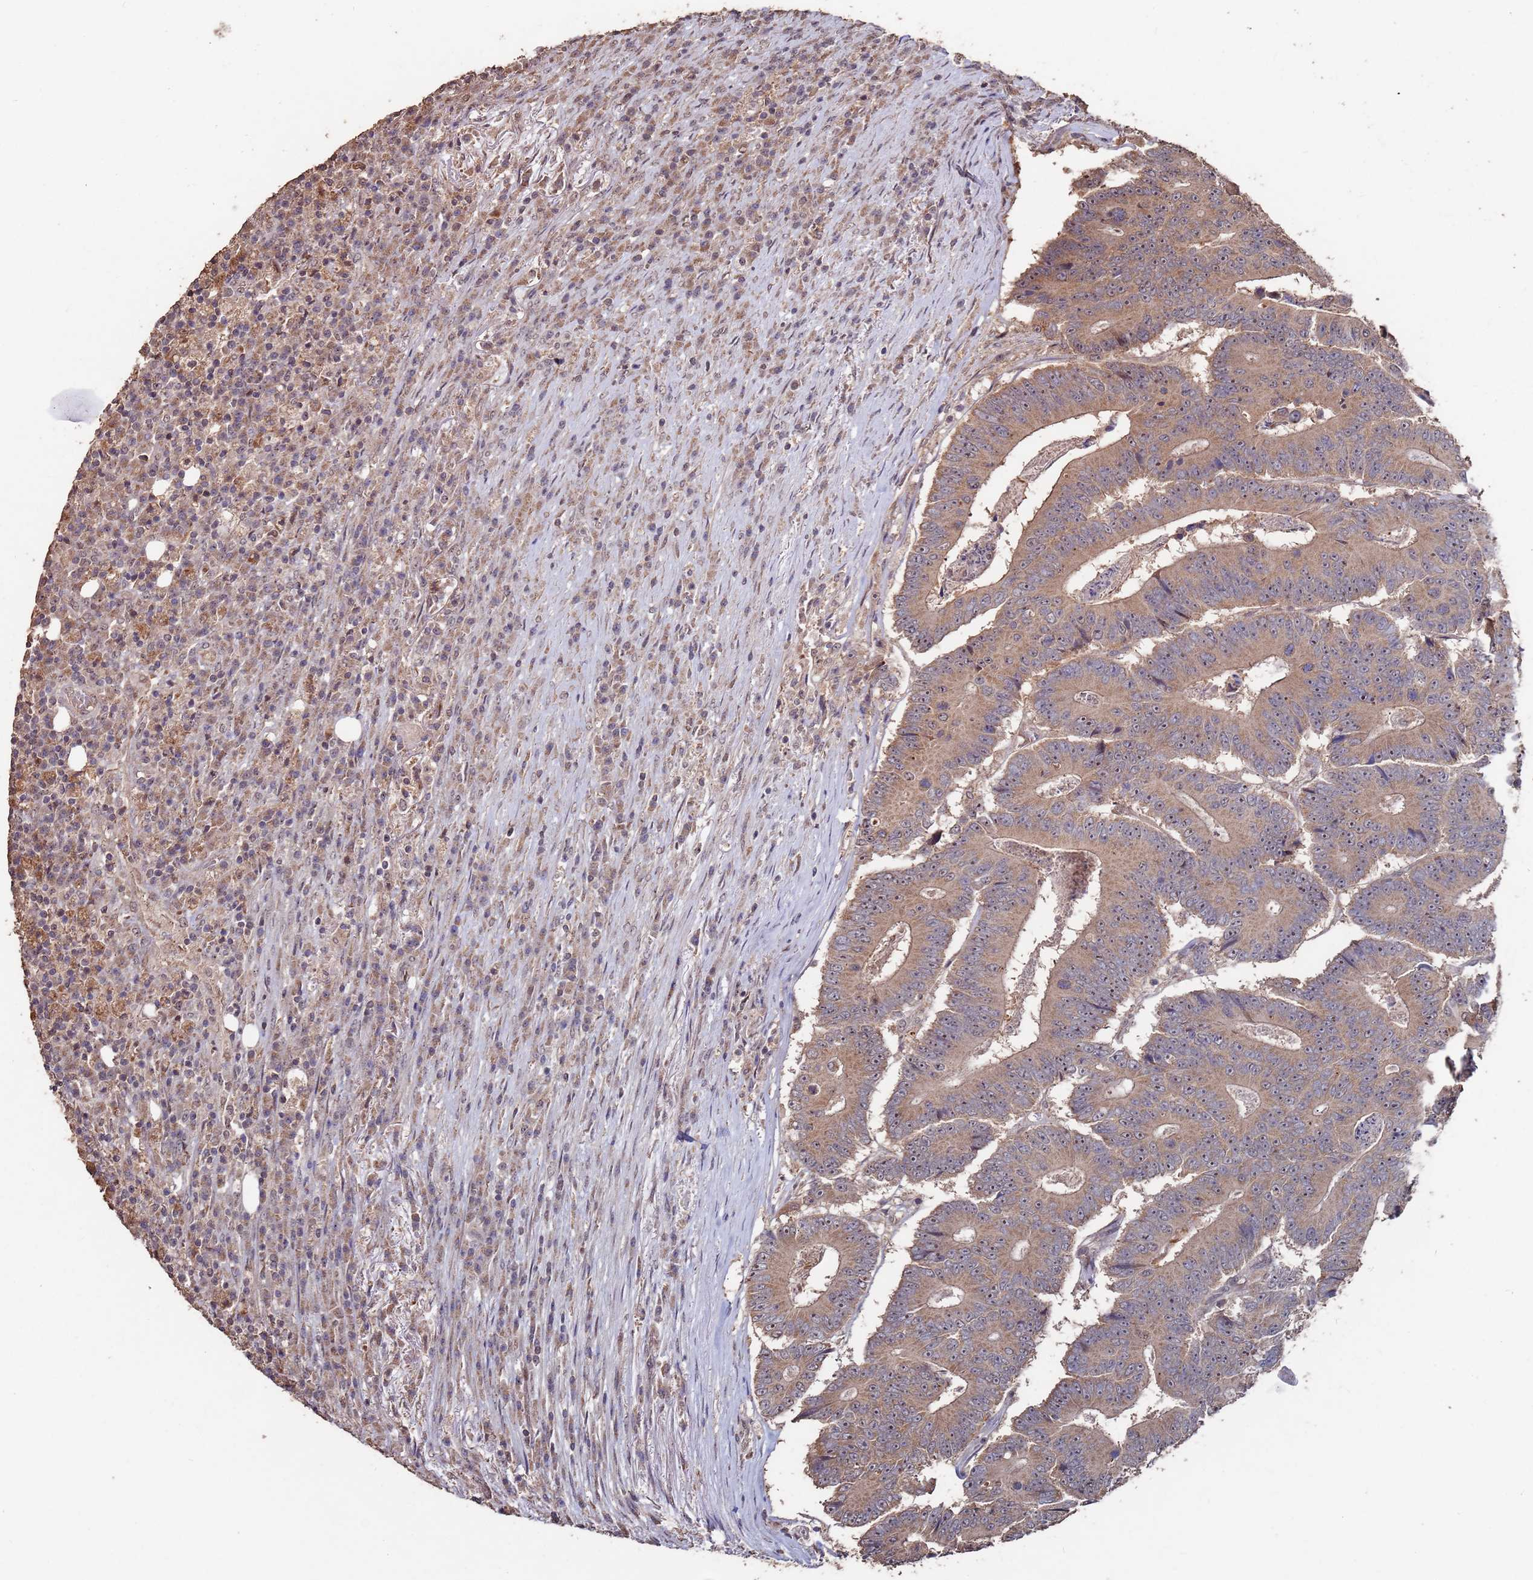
{"staining": {"intensity": "moderate", "quantity": ">75%", "location": "cytoplasmic/membranous"}, "tissue": "colorectal cancer", "cell_type": "Tumor cells", "image_type": "cancer", "snomed": [{"axis": "morphology", "description": "Adenocarcinoma, NOS"}, {"axis": "topography", "description": "Colon"}], "caption": "Immunohistochemical staining of colorectal cancer demonstrates medium levels of moderate cytoplasmic/membranous expression in about >75% of tumor cells. (IHC, brightfield microscopy, high magnification).", "gene": "PRR7", "patient": {"sex": "male", "age": 83}}